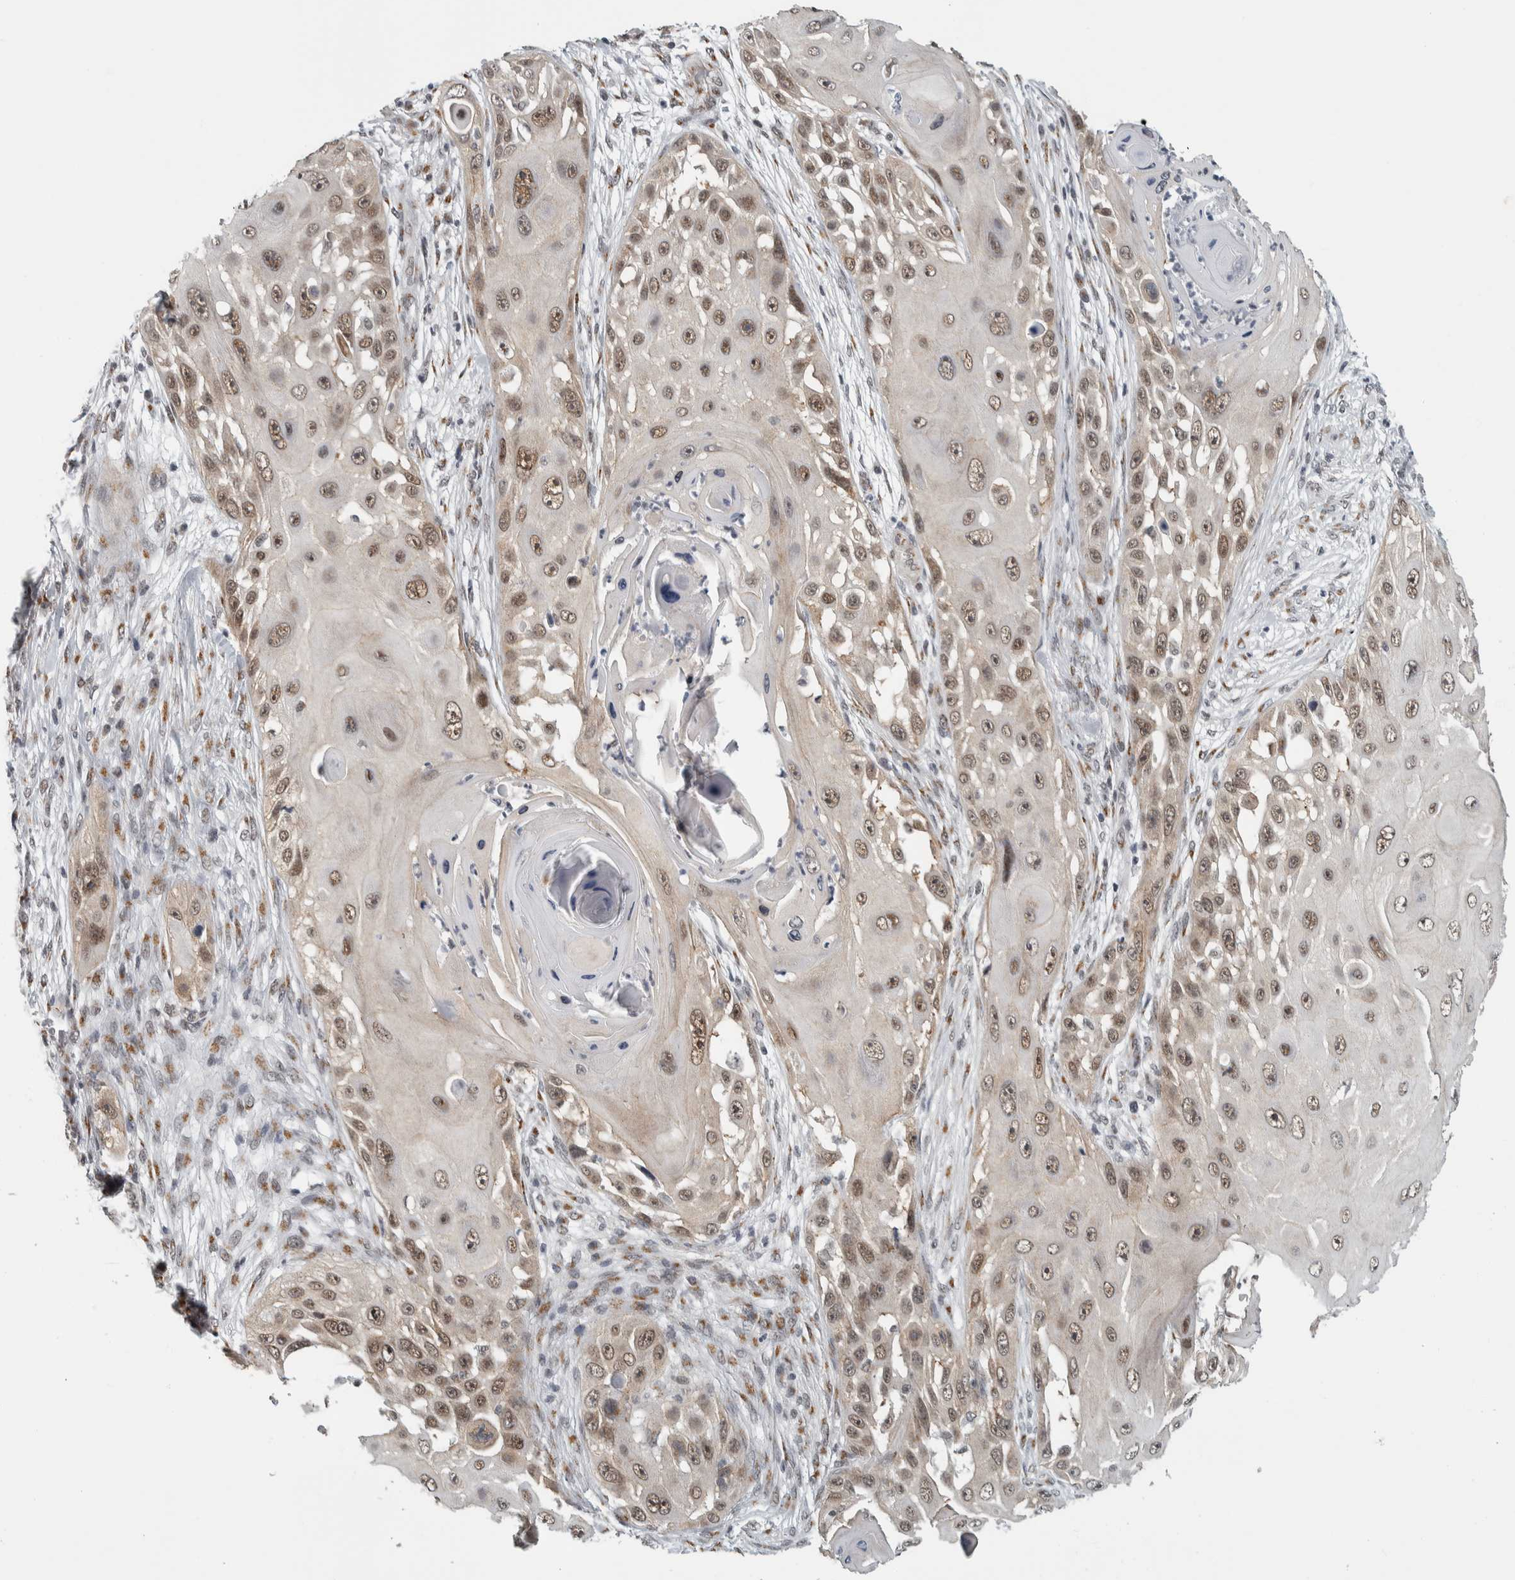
{"staining": {"intensity": "weak", "quantity": ">75%", "location": "cytoplasmic/membranous,nuclear"}, "tissue": "skin cancer", "cell_type": "Tumor cells", "image_type": "cancer", "snomed": [{"axis": "morphology", "description": "Squamous cell carcinoma, NOS"}, {"axis": "topography", "description": "Skin"}], "caption": "The image displays a brown stain indicating the presence of a protein in the cytoplasmic/membranous and nuclear of tumor cells in skin cancer (squamous cell carcinoma).", "gene": "ZMYND8", "patient": {"sex": "female", "age": 44}}